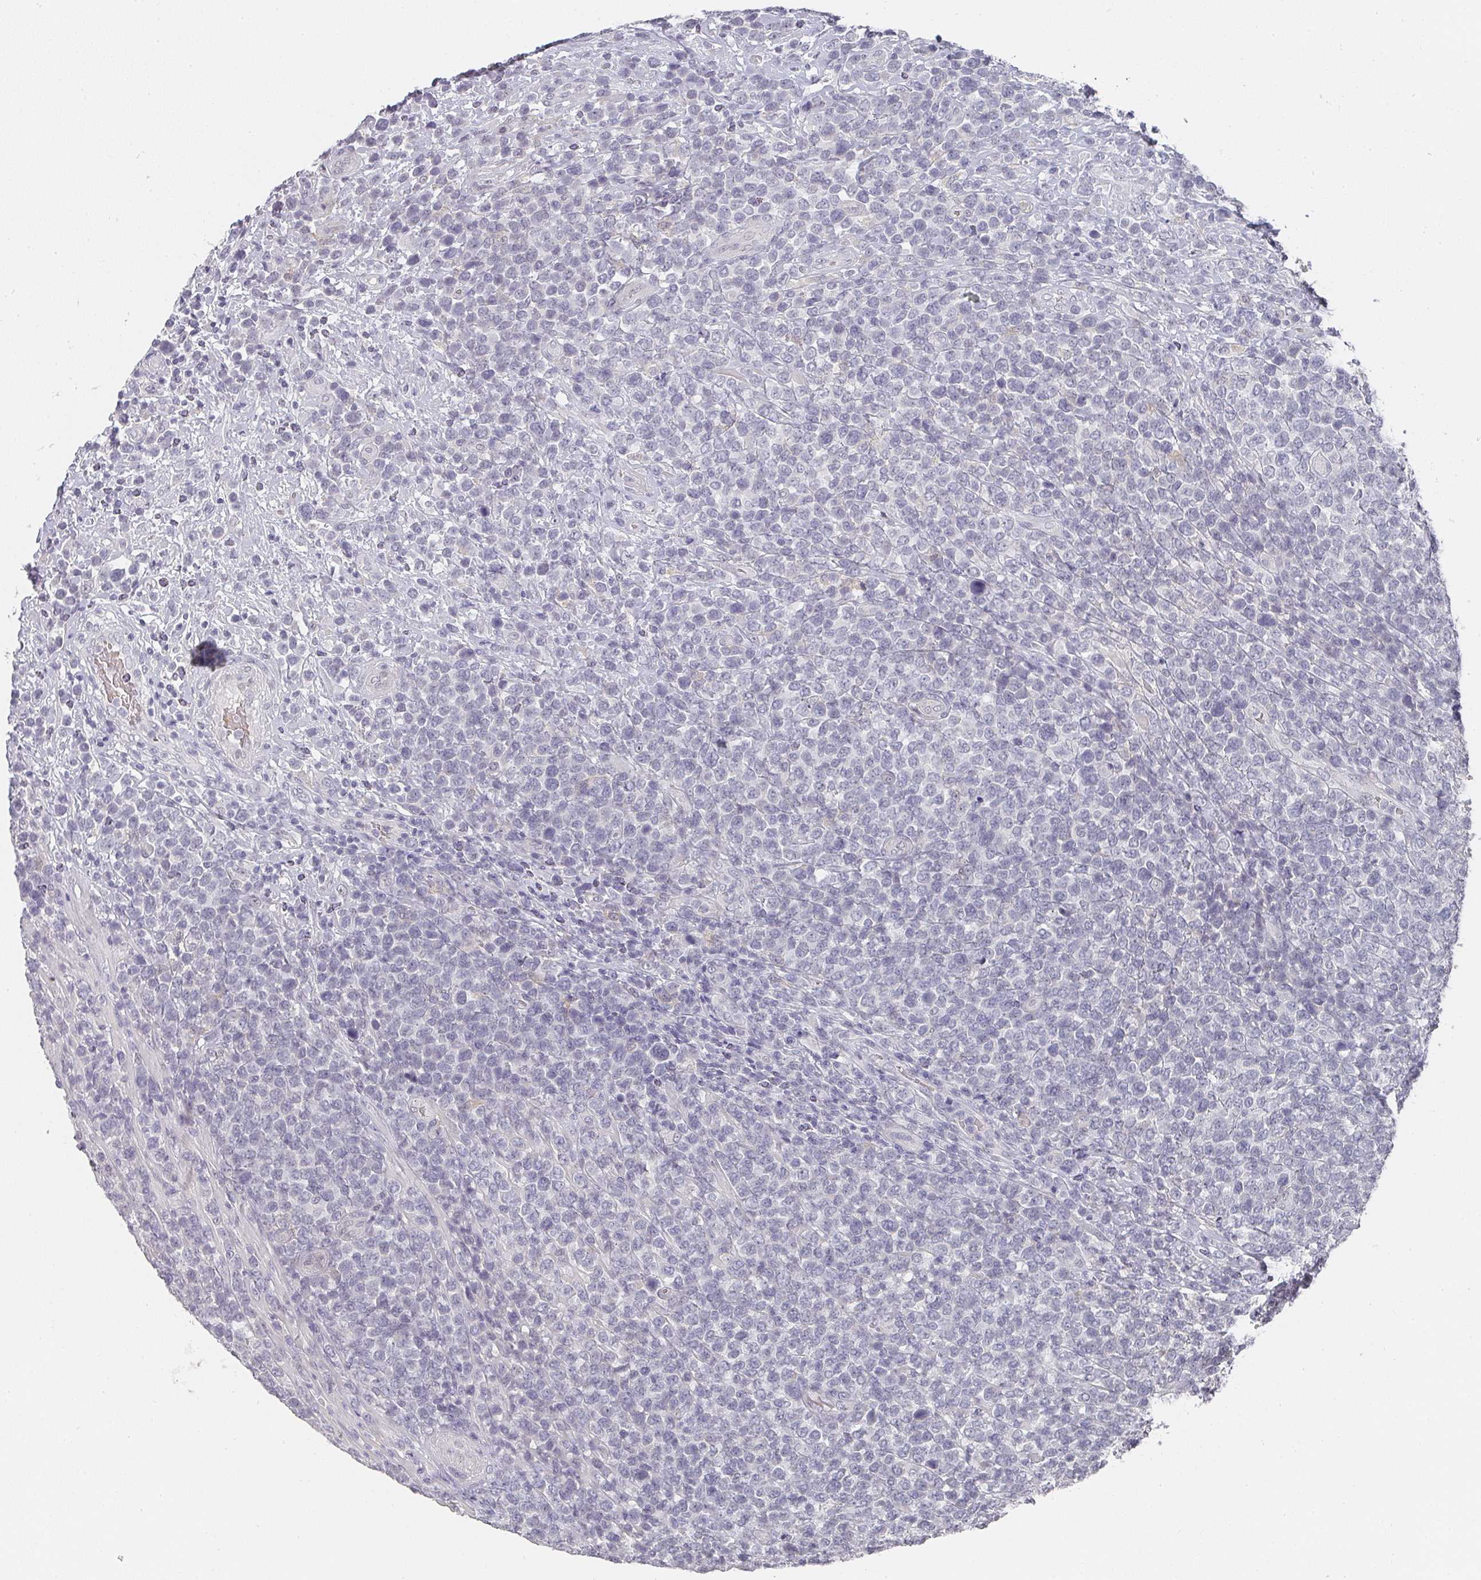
{"staining": {"intensity": "negative", "quantity": "none", "location": "none"}, "tissue": "lymphoma", "cell_type": "Tumor cells", "image_type": "cancer", "snomed": [{"axis": "morphology", "description": "Malignant lymphoma, non-Hodgkin's type, High grade"}, {"axis": "topography", "description": "Soft tissue"}], "caption": "Immunohistochemistry (IHC) of human malignant lymphoma, non-Hodgkin's type (high-grade) reveals no staining in tumor cells.", "gene": "SHISA2", "patient": {"sex": "female", "age": 56}}